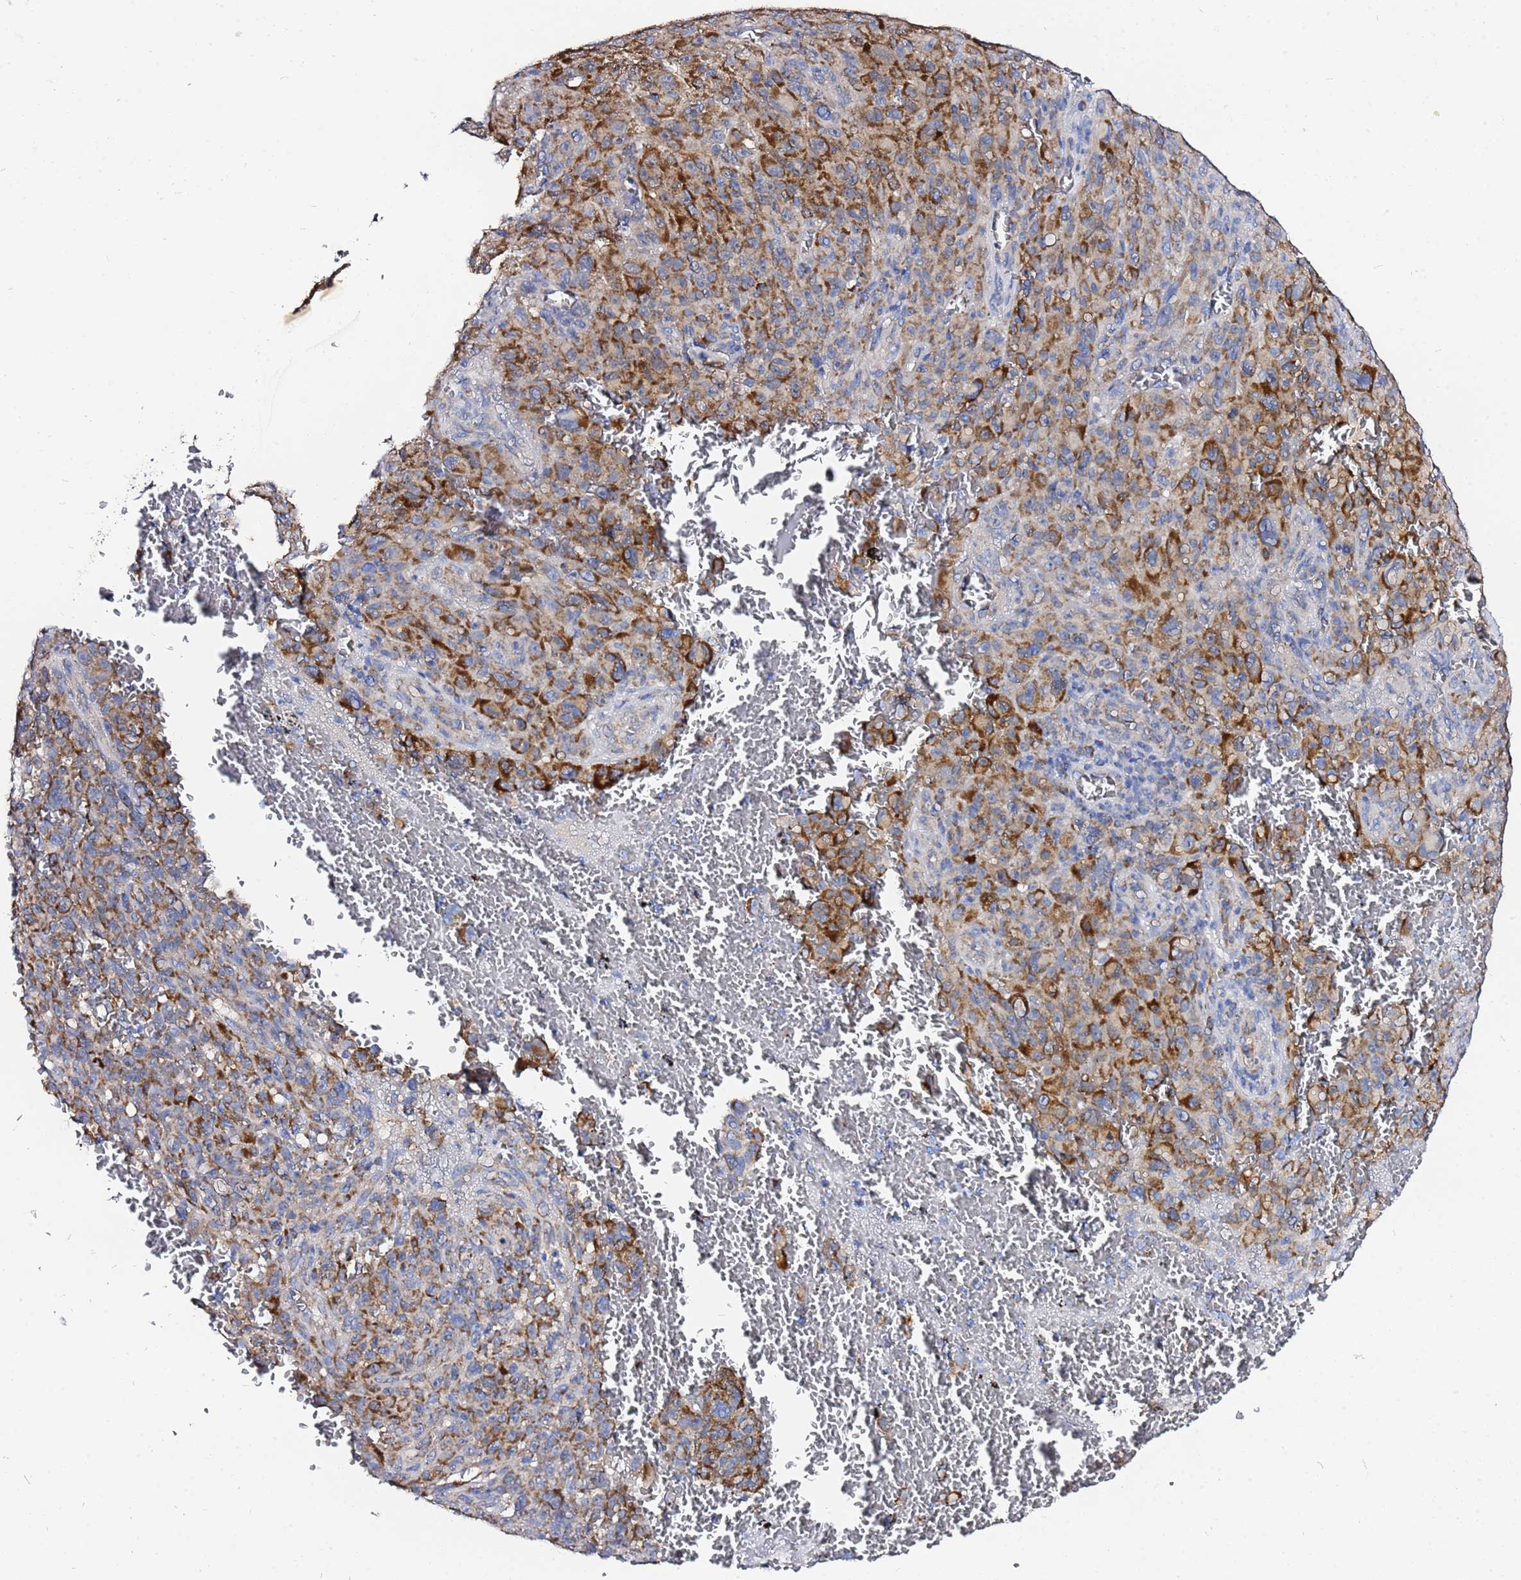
{"staining": {"intensity": "moderate", "quantity": ">75%", "location": "cytoplasmic/membranous"}, "tissue": "melanoma", "cell_type": "Tumor cells", "image_type": "cancer", "snomed": [{"axis": "morphology", "description": "Malignant melanoma, NOS"}, {"axis": "topography", "description": "Skin"}], "caption": "A high-resolution histopathology image shows IHC staining of melanoma, which exhibits moderate cytoplasmic/membranous positivity in approximately >75% of tumor cells.", "gene": "FAHD2A", "patient": {"sex": "female", "age": 82}}